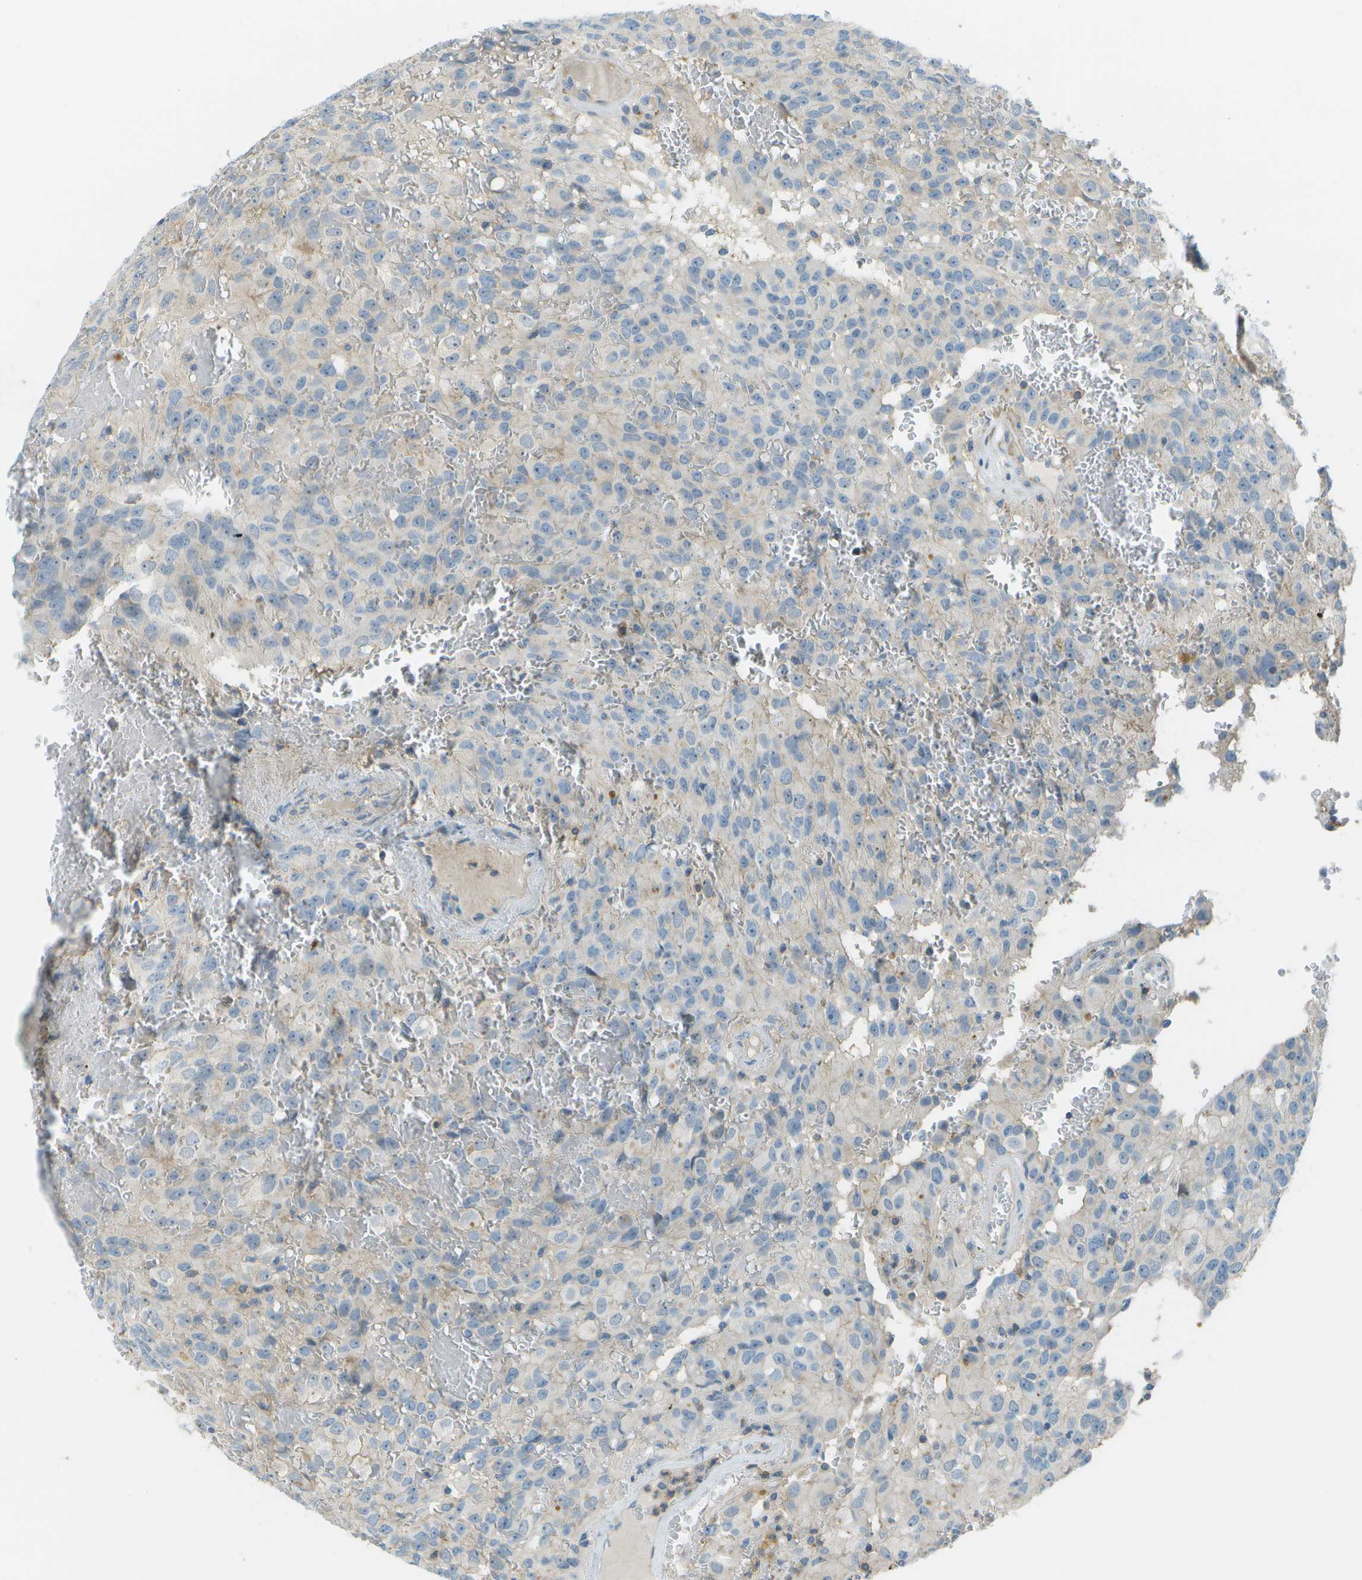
{"staining": {"intensity": "negative", "quantity": "none", "location": "none"}, "tissue": "glioma", "cell_type": "Tumor cells", "image_type": "cancer", "snomed": [{"axis": "morphology", "description": "Glioma, malignant, High grade"}, {"axis": "topography", "description": "Brain"}], "caption": "Tumor cells show no significant protein staining in glioma.", "gene": "LRRC66", "patient": {"sex": "male", "age": 32}}